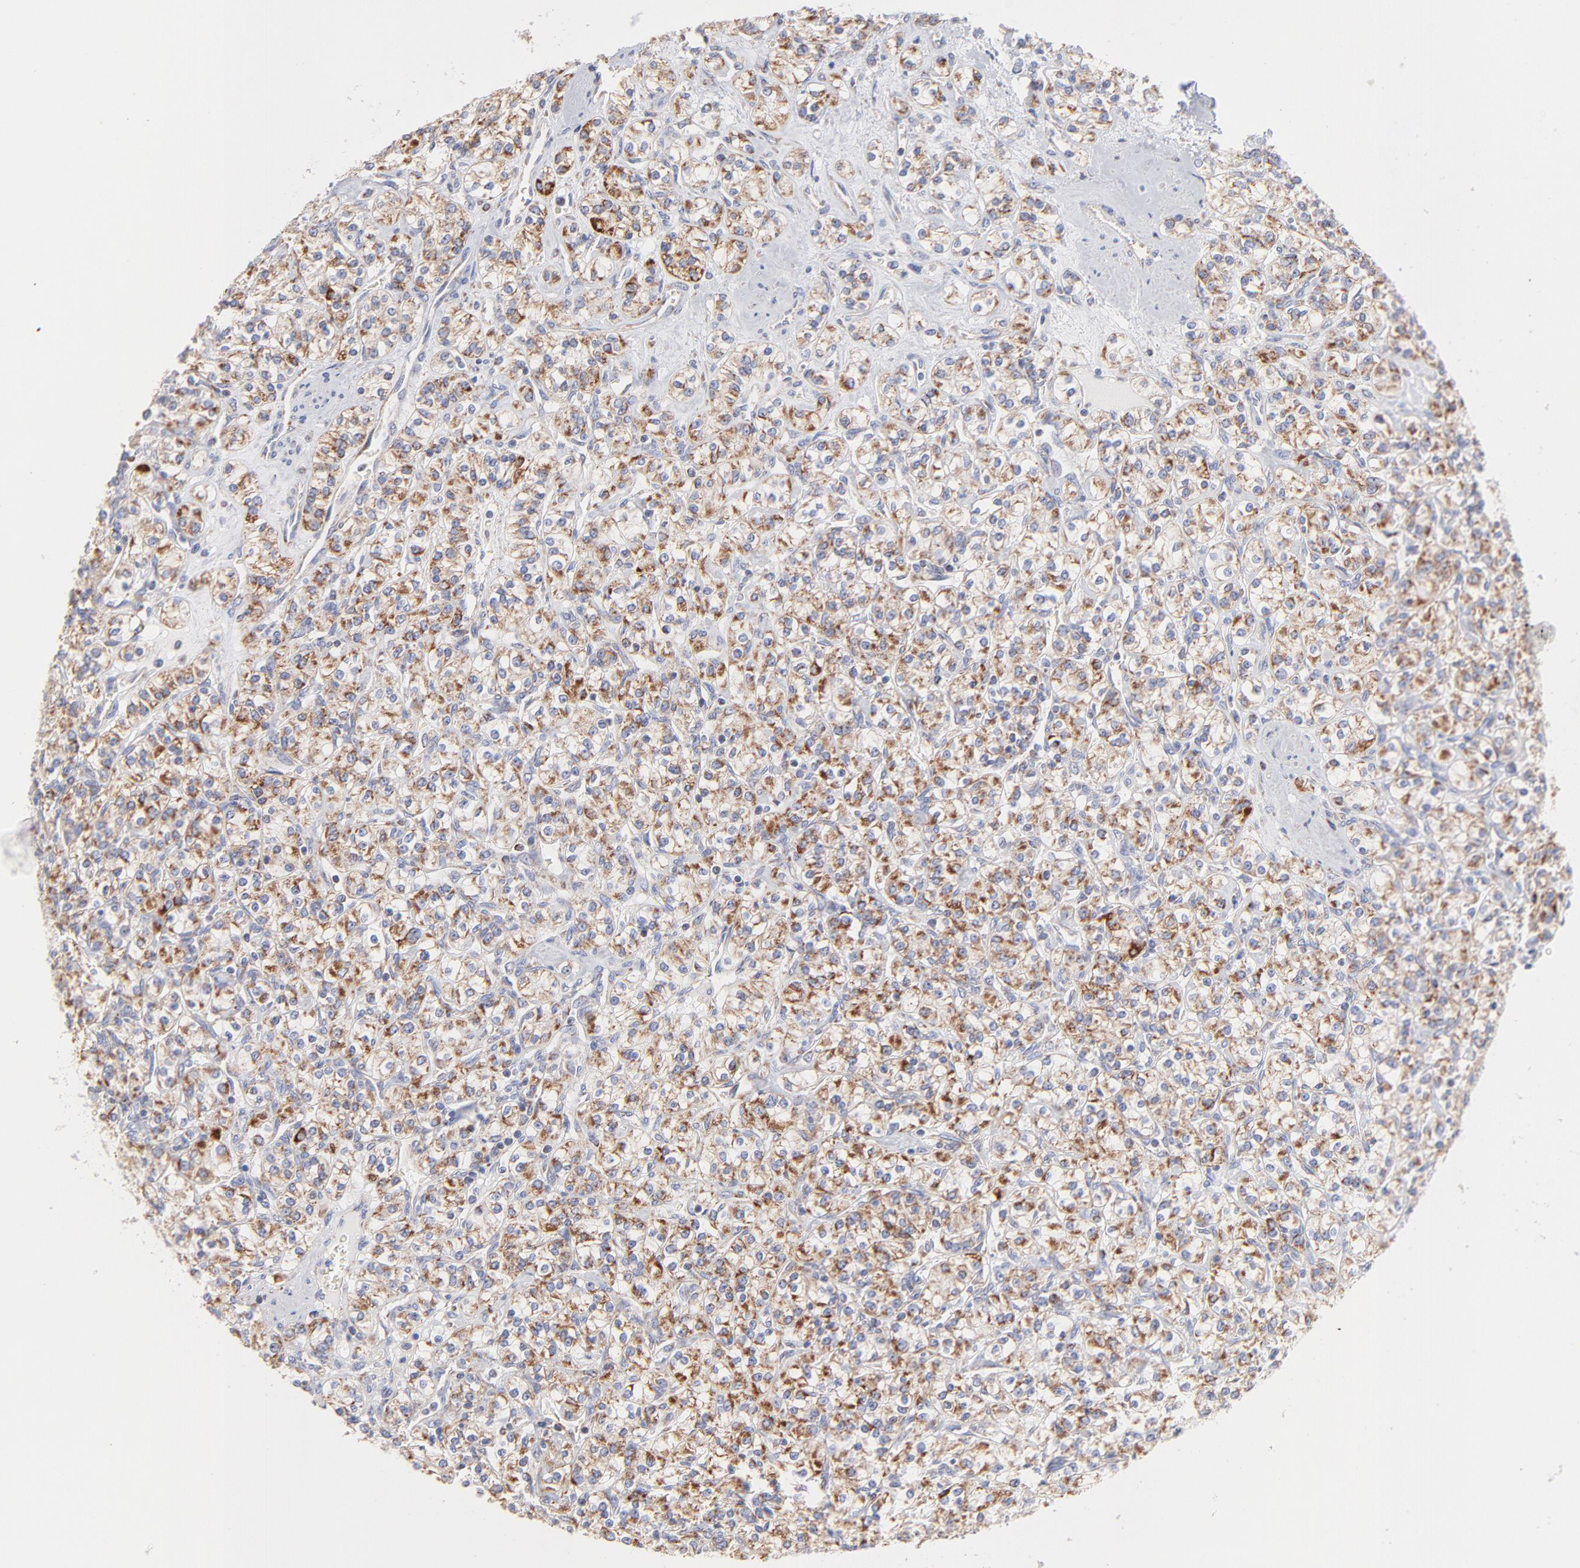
{"staining": {"intensity": "moderate", "quantity": ">75%", "location": "cytoplasmic/membranous"}, "tissue": "renal cancer", "cell_type": "Tumor cells", "image_type": "cancer", "snomed": [{"axis": "morphology", "description": "Adenocarcinoma, NOS"}, {"axis": "topography", "description": "Kidney"}], "caption": "Protein analysis of renal cancer (adenocarcinoma) tissue demonstrates moderate cytoplasmic/membranous positivity in about >75% of tumor cells. (DAB (3,3'-diaminobenzidine) IHC, brown staining for protein, blue staining for nuclei).", "gene": "TIMM8A", "patient": {"sex": "male", "age": 77}}